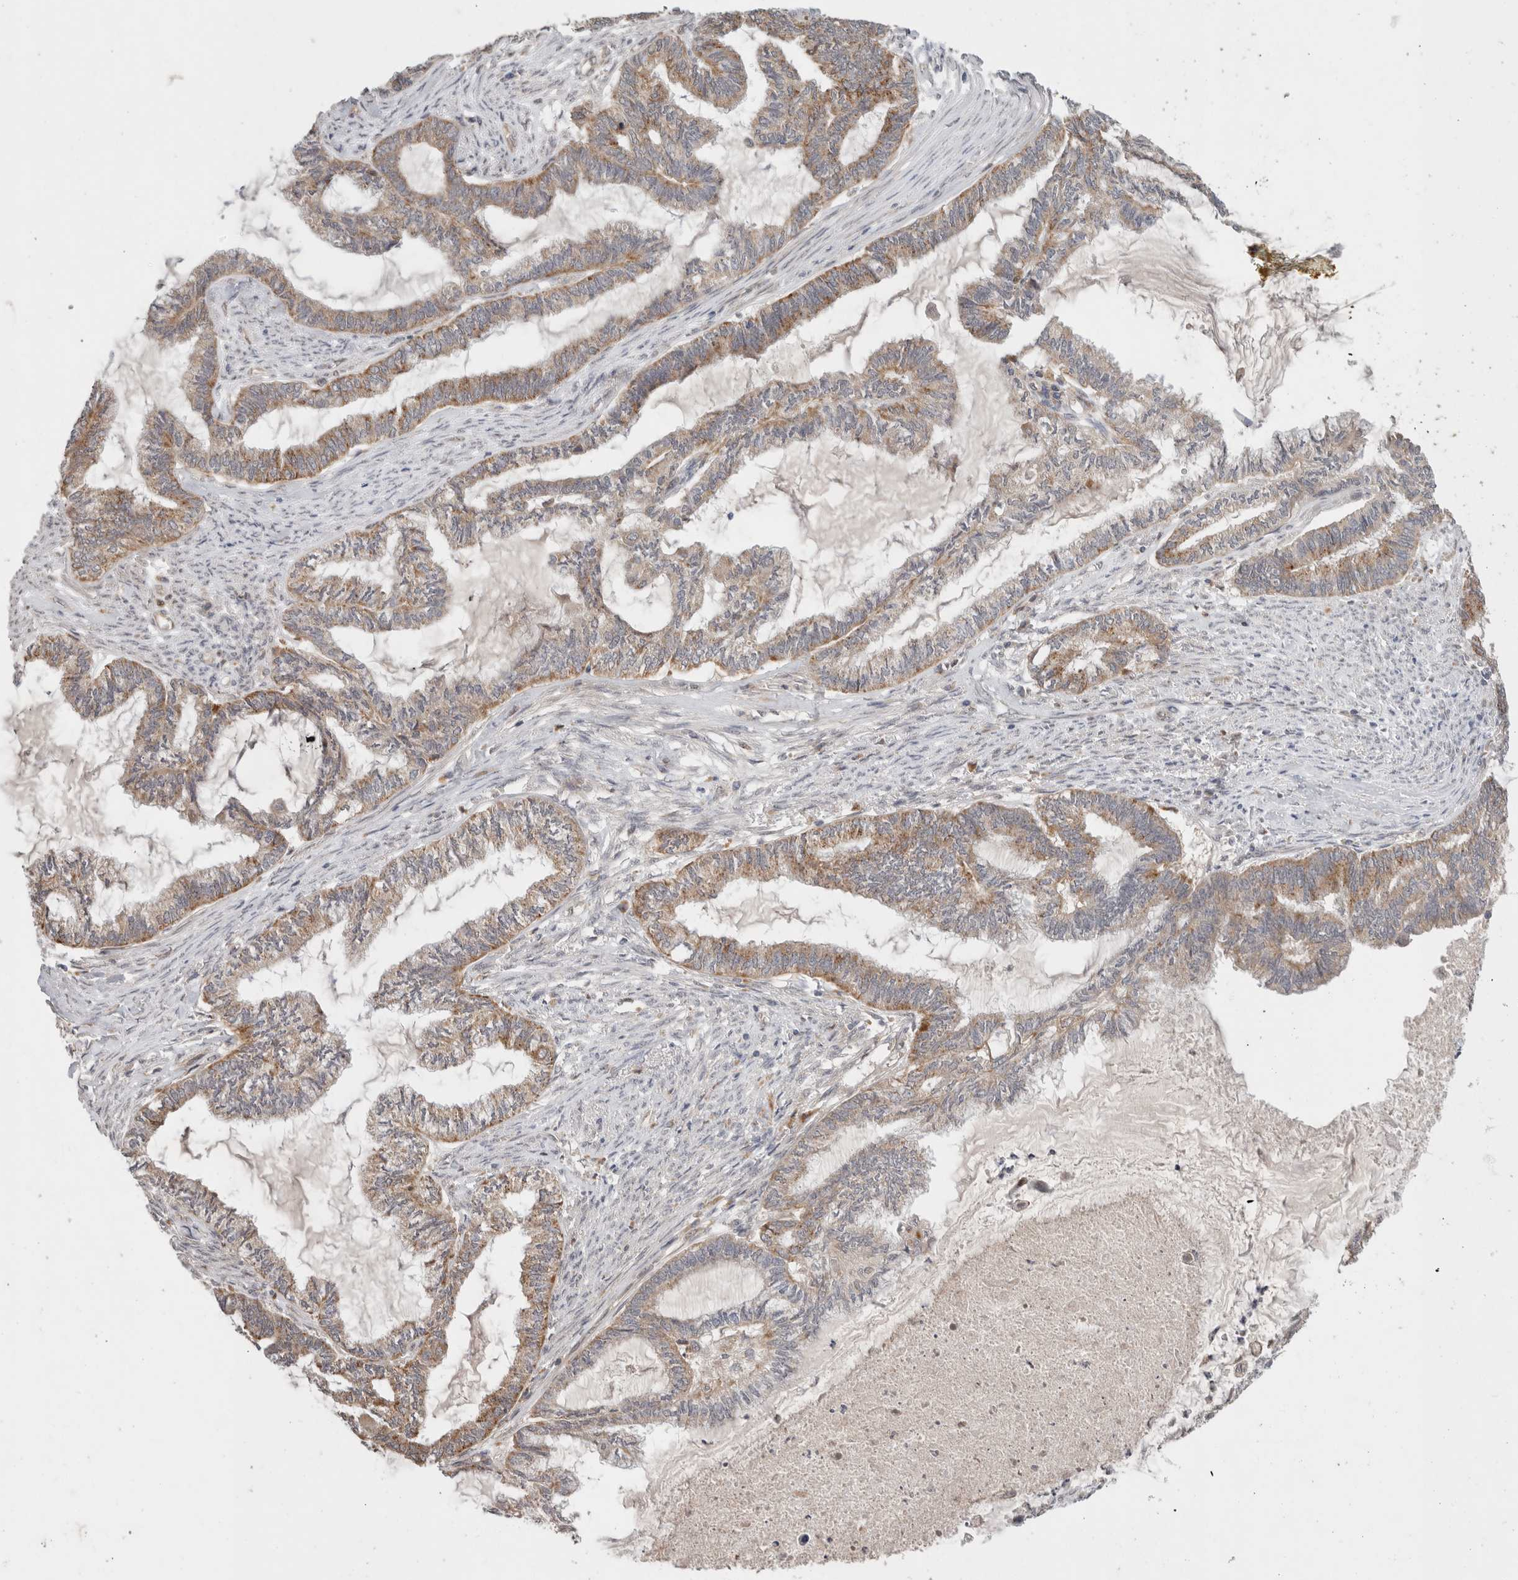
{"staining": {"intensity": "moderate", "quantity": "25%-75%", "location": "cytoplasmic/membranous"}, "tissue": "endometrial cancer", "cell_type": "Tumor cells", "image_type": "cancer", "snomed": [{"axis": "morphology", "description": "Adenocarcinoma, NOS"}, {"axis": "topography", "description": "Endometrium"}], "caption": "This histopathology image demonstrates IHC staining of human endometrial adenocarcinoma, with medium moderate cytoplasmic/membranous positivity in about 25%-75% of tumor cells.", "gene": "SGK1", "patient": {"sex": "female", "age": 86}}